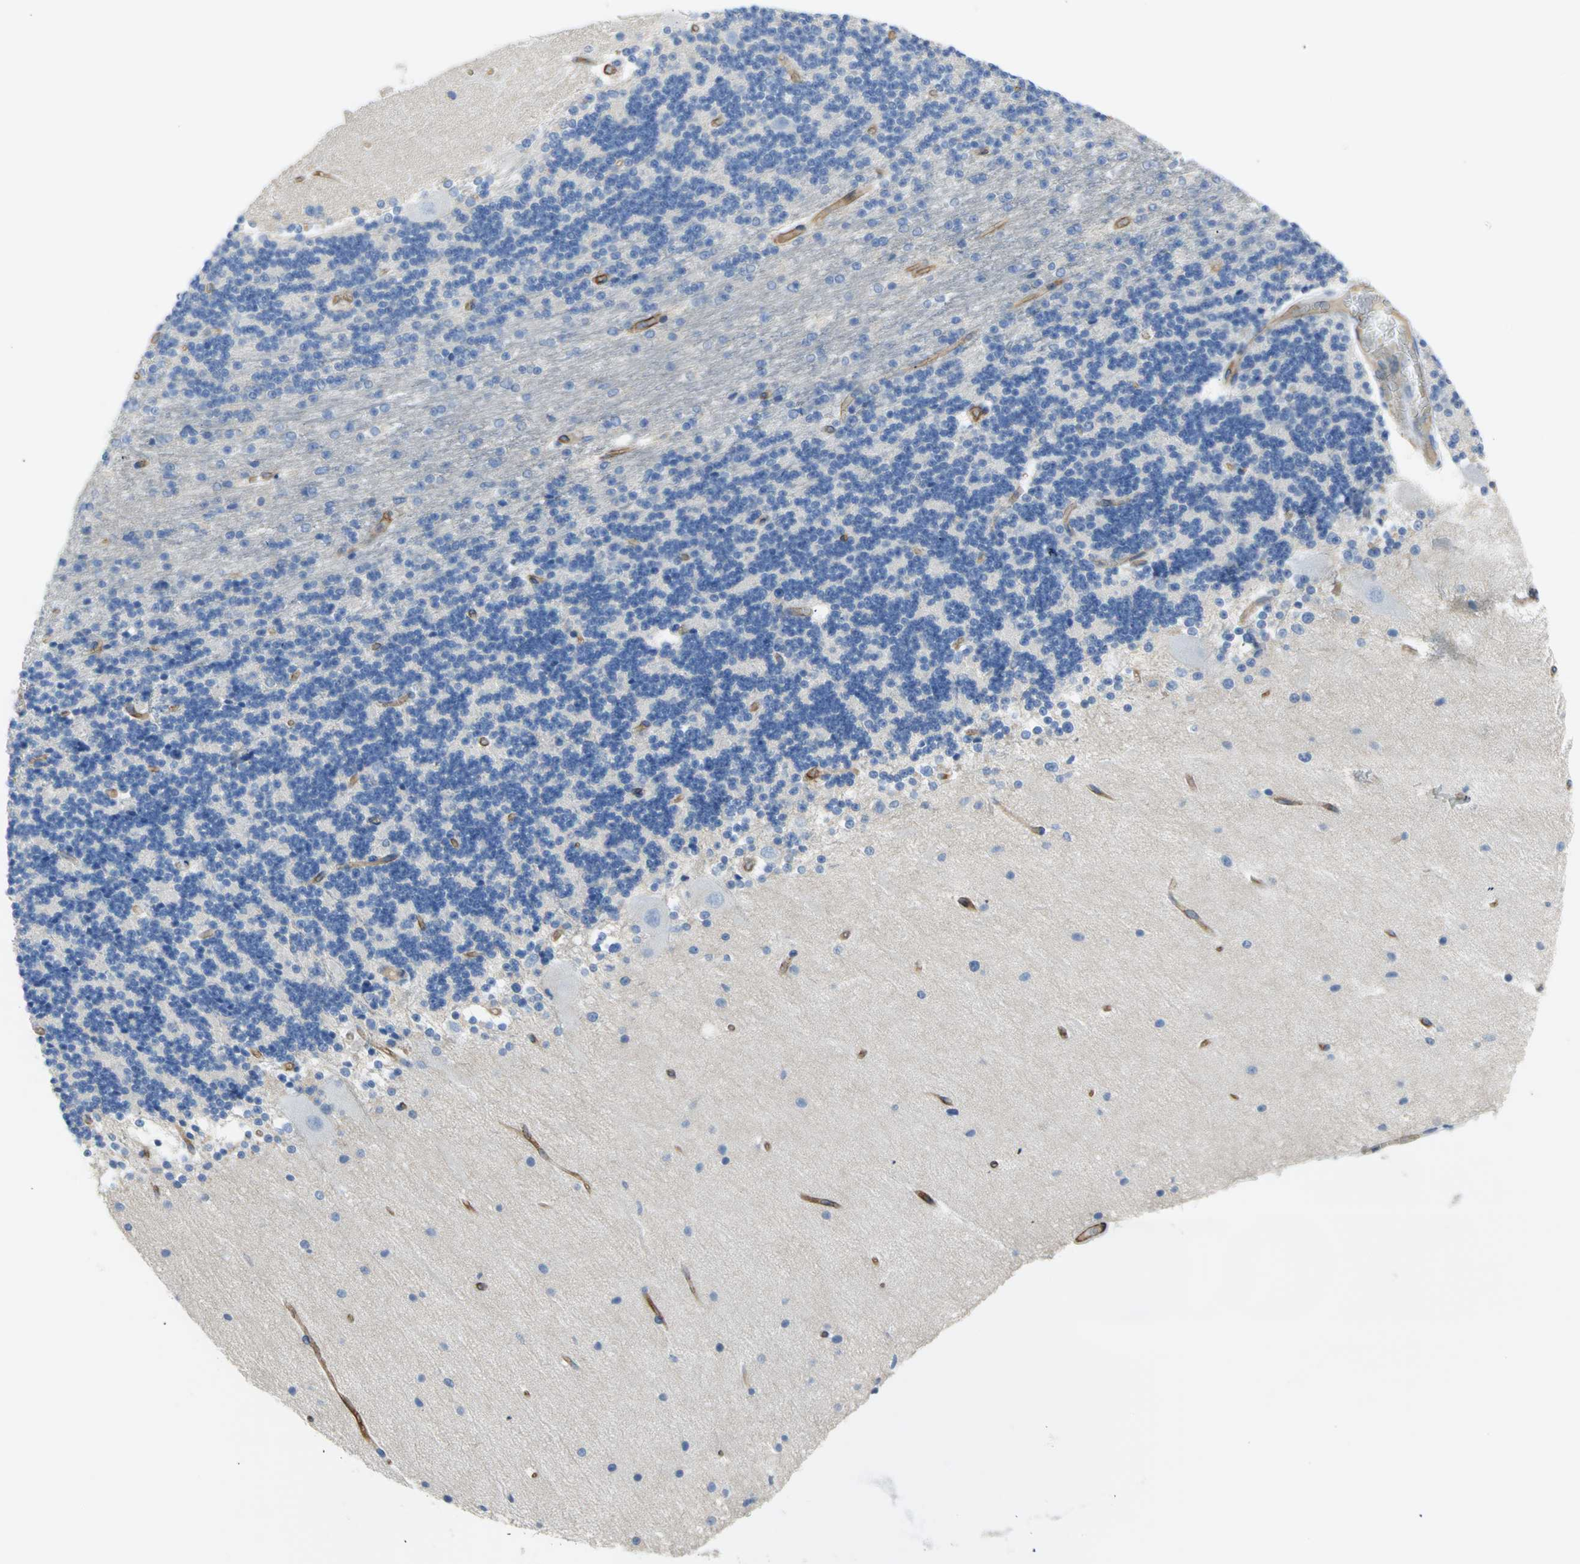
{"staining": {"intensity": "negative", "quantity": "none", "location": "none"}, "tissue": "cerebellum", "cell_type": "Cells in granular layer", "image_type": "normal", "snomed": [{"axis": "morphology", "description": "Normal tissue, NOS"}, {"axis": "topography", "description": "Cerebellum"}], "caption": "Immunohistochemistry (IHC) photomicrograph of unremarkable cerebellum: human cerebellum stained with DAB shows no significant protein staining in cells in granular layer. (Brightfield microscopy of DAB (3,3'-diaminobenzidine) immunohistochemistry (IHC) at high magnification).", "gene": "FLNB", "patient": {"sex": "female", "age": 54}}